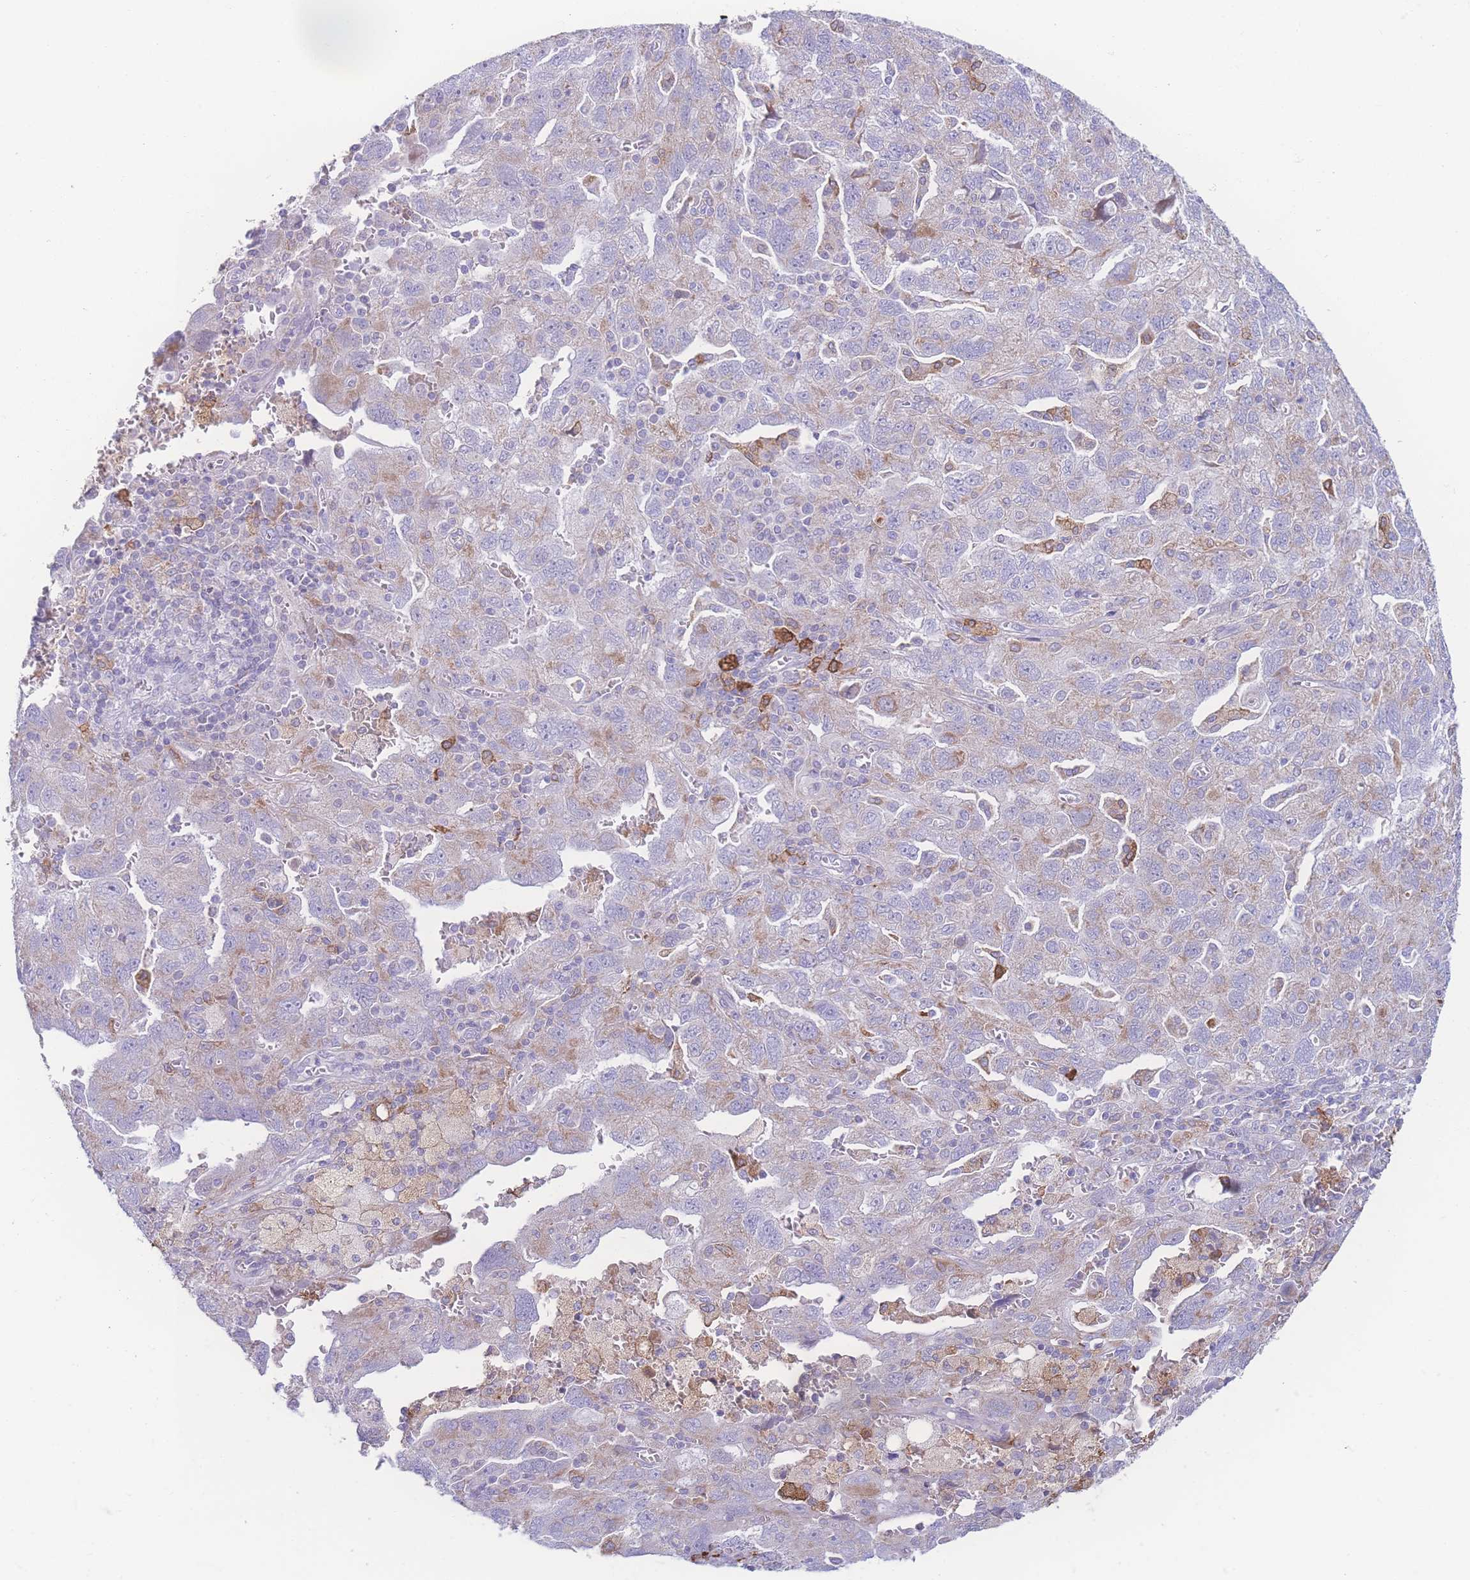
{"staining": {"intensity": "weak", "quantity": "<25%", "location": "cytoplasmic/membranous"}, "tissue": "ovarian cancer", "cell_type": "Tumor cells", "image_type": "cancer", "snomed": [{"axis": "morphology", "description": "Carcinoma, NOS"}, {"axis": "morphology", "description": "Cystadenocarcinoma, serous, NOS"}, {"axis": "topography", "description": "Ovary"}], "caption": "A histopathology image of human ovarian cancer is negative for staining in tumor cells. (DAB (3,3'-diaminobenzidine) immunohistochemistry (IHC) visualized using brightfield microscopy, high magnification).", "gene": "NBEAL1", "patient": {"sex": "female", "age": 69}}